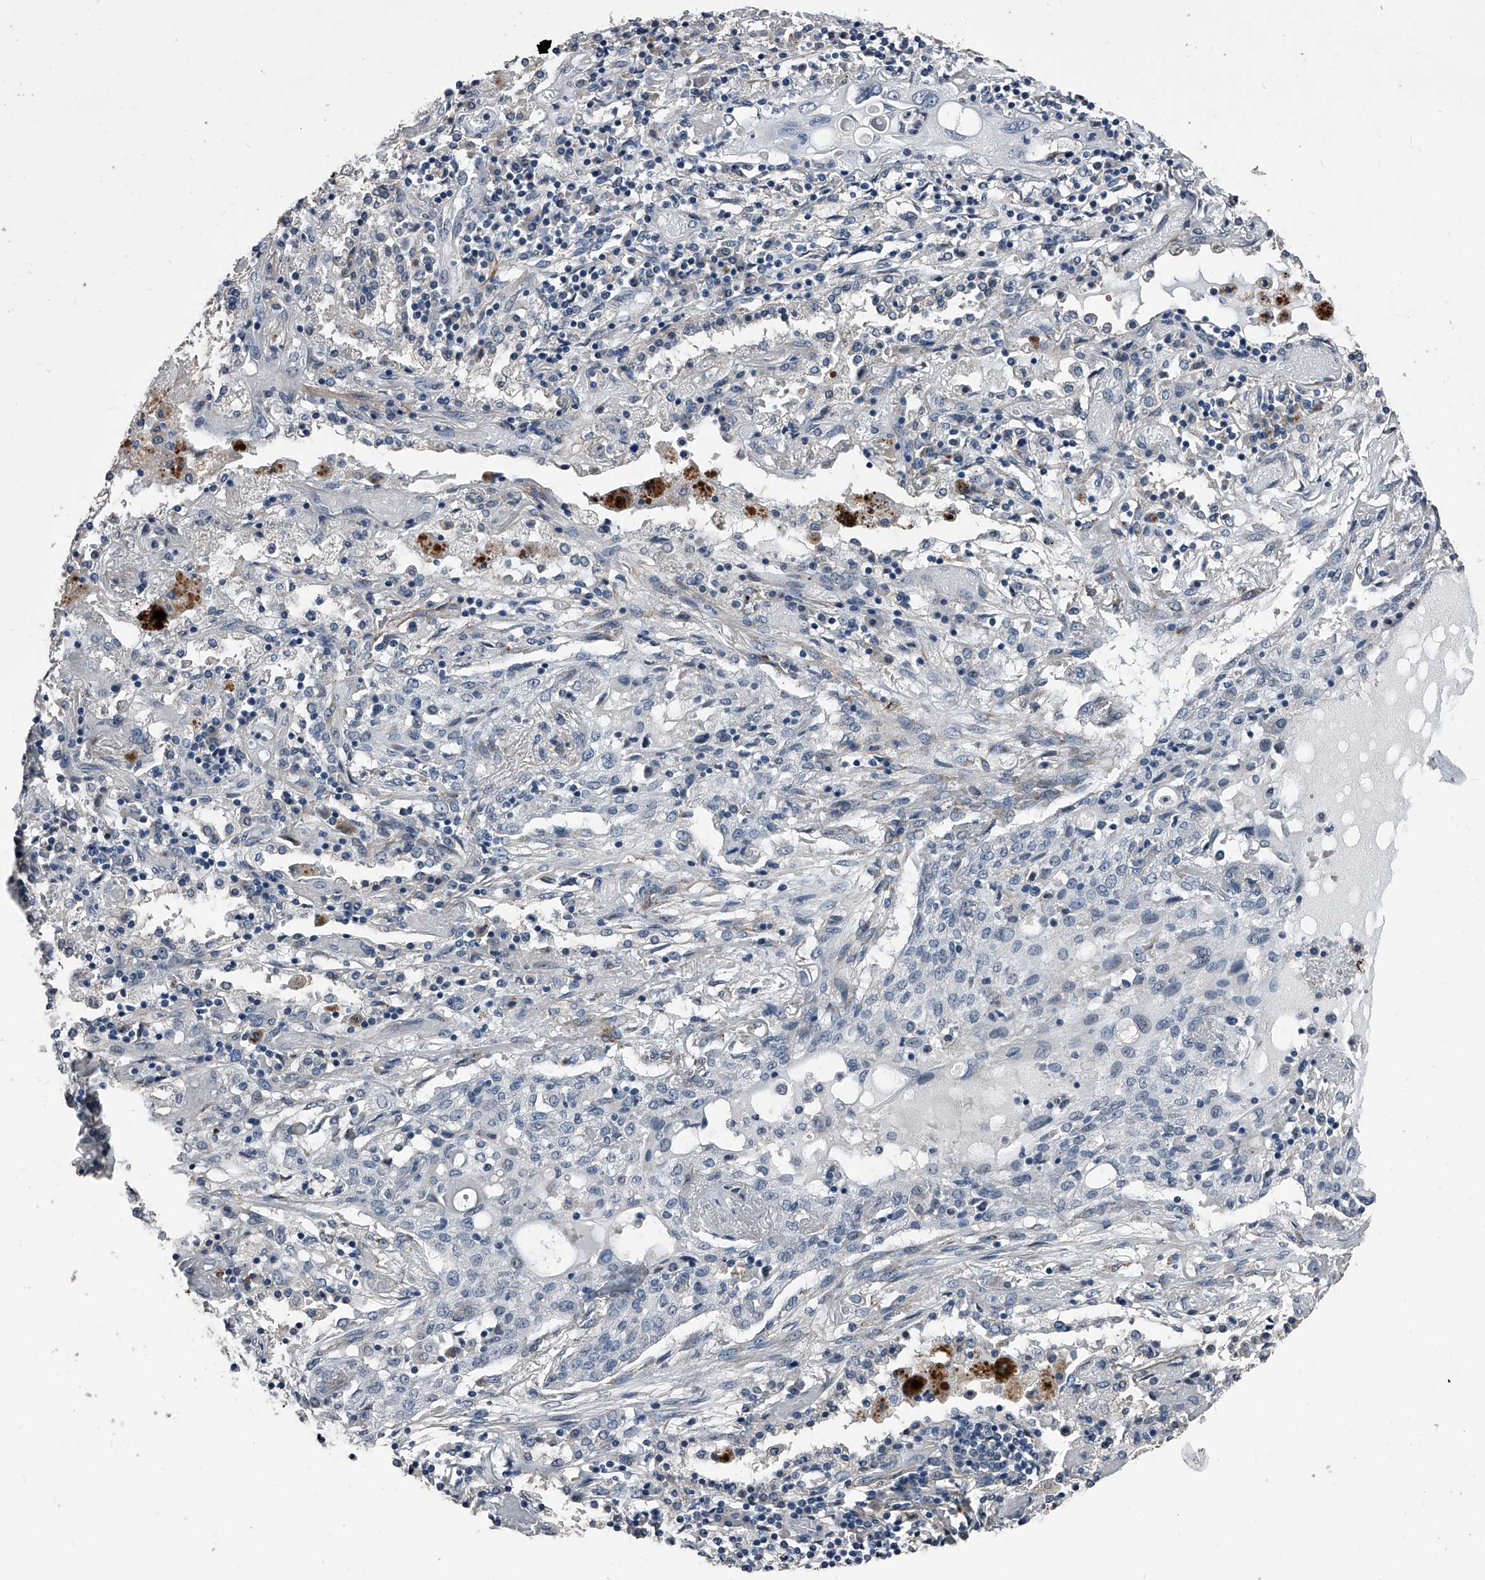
{"staining": {"intensity": "negative", "quantity": "none", "location": "none"}, "tissue": "lung cancer", "cell_type": "Tumor cells", "image_type": "cancer", "snomed": [{"axis": "morphology", "description": "Squamous cell carcinoma, NOS"}, {"axis": "topography", "description": "Lung"}], "caption": "An IHC photomicrograph of squamous cell carcinoma (lung) is shown. There is no staining in tumor cells of squamous cell carcinoma (lung). (IHC, brightfield microscopy, high magnification).", "gene": "PHACTR1", "patient": {"sex": "female", "age": 47}}